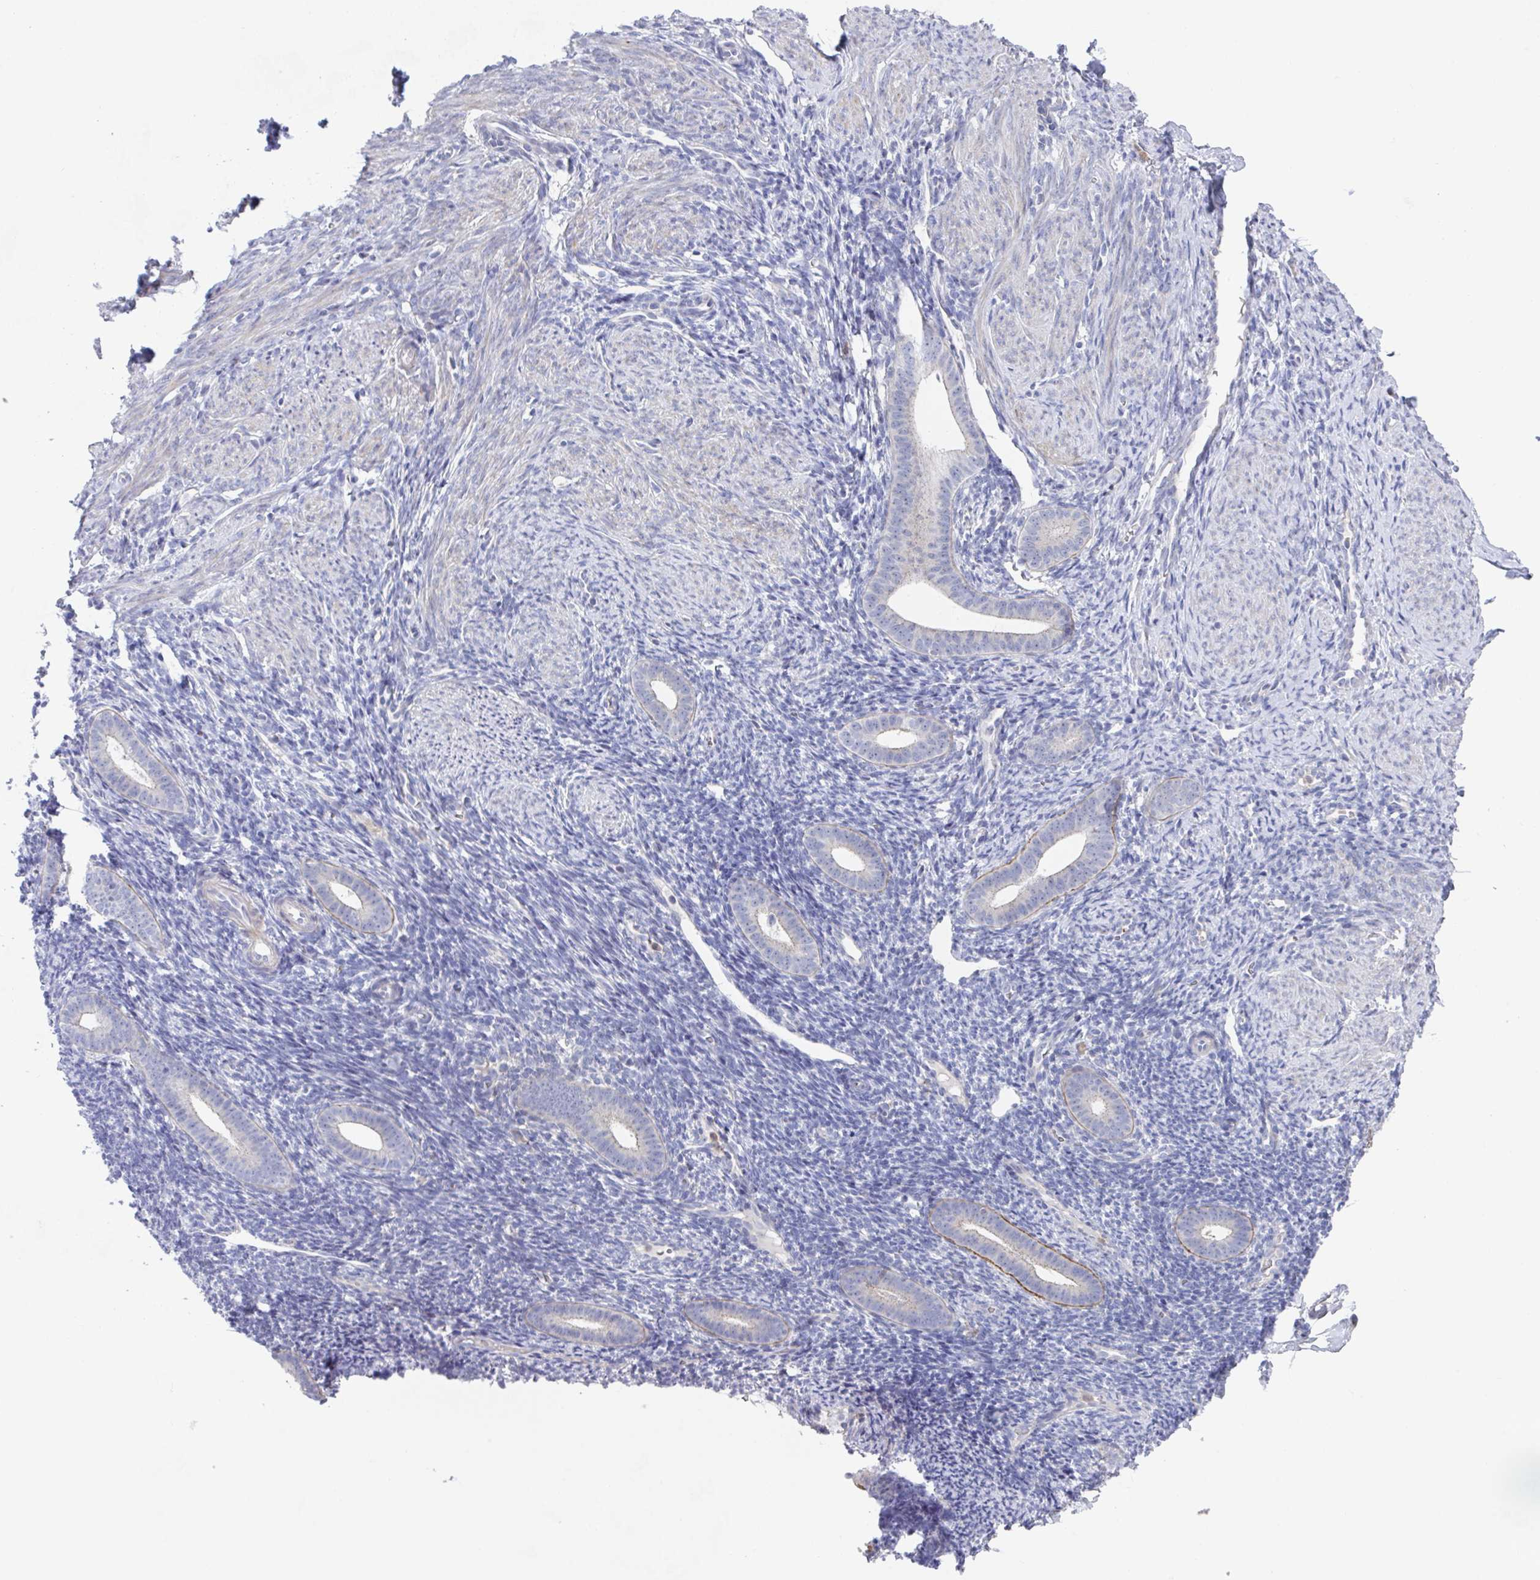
{"staining": {"intensity": "negative", "quantity": "none", "location": "none"}, "tissue": "endometrium", "cell_type": "Cells in endometrial stroma", "image_type": "normal", "snomed": [{"axis": "morphology", "description": "Normal tissue, NOS"}, {"axis": "topography", "description": "Endometrium"}], "caption": "Immunohistochemistry photomicrograph of unremarkable endometrium: endometrium stained with DAB (3,3'-diaminobenzidine) displays no significant protein expression in cells in endometrial stroma.", "gene": "KLHL33", "patient": {"sex": "female", "age": 39}}